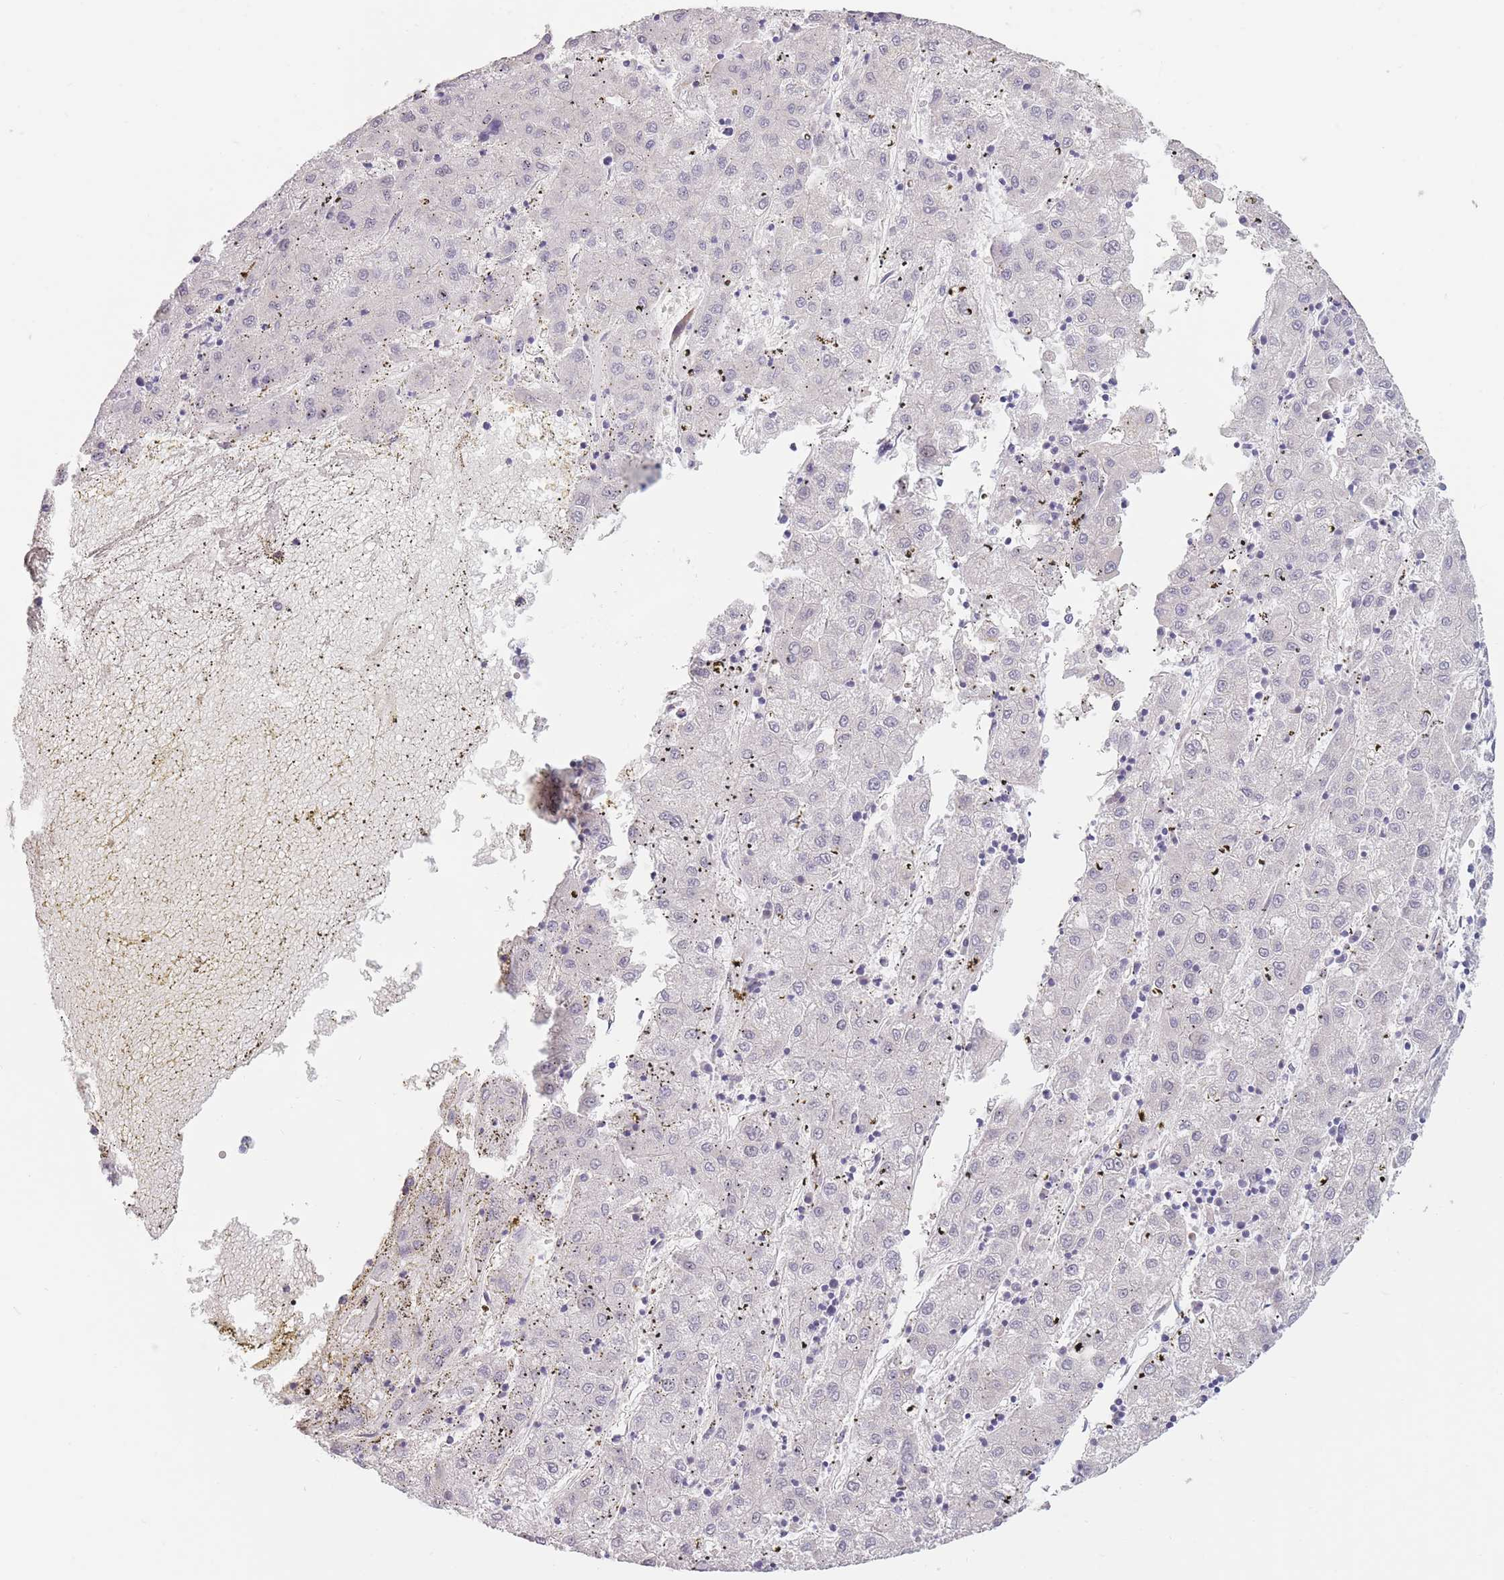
{"staining": {"intensity": "negative", "quantity": "none", "location": "none"}, "tissue": "liver cancer", "cell_type": "Tumor cells", "image_type": "cancer", "snomed": [{"axis": "morphology", "description": "Carcinoma, Hepatocellular, NOS"}, {"axis": "topography", "description": "Liver"}], "caption": "Micrograph shows no protein expression in tumor cells of liver cancer (hepatocellular carcinoma) tissue.", "gene": "CCNQ", "patient": {"sex": "male", "age": 72}}